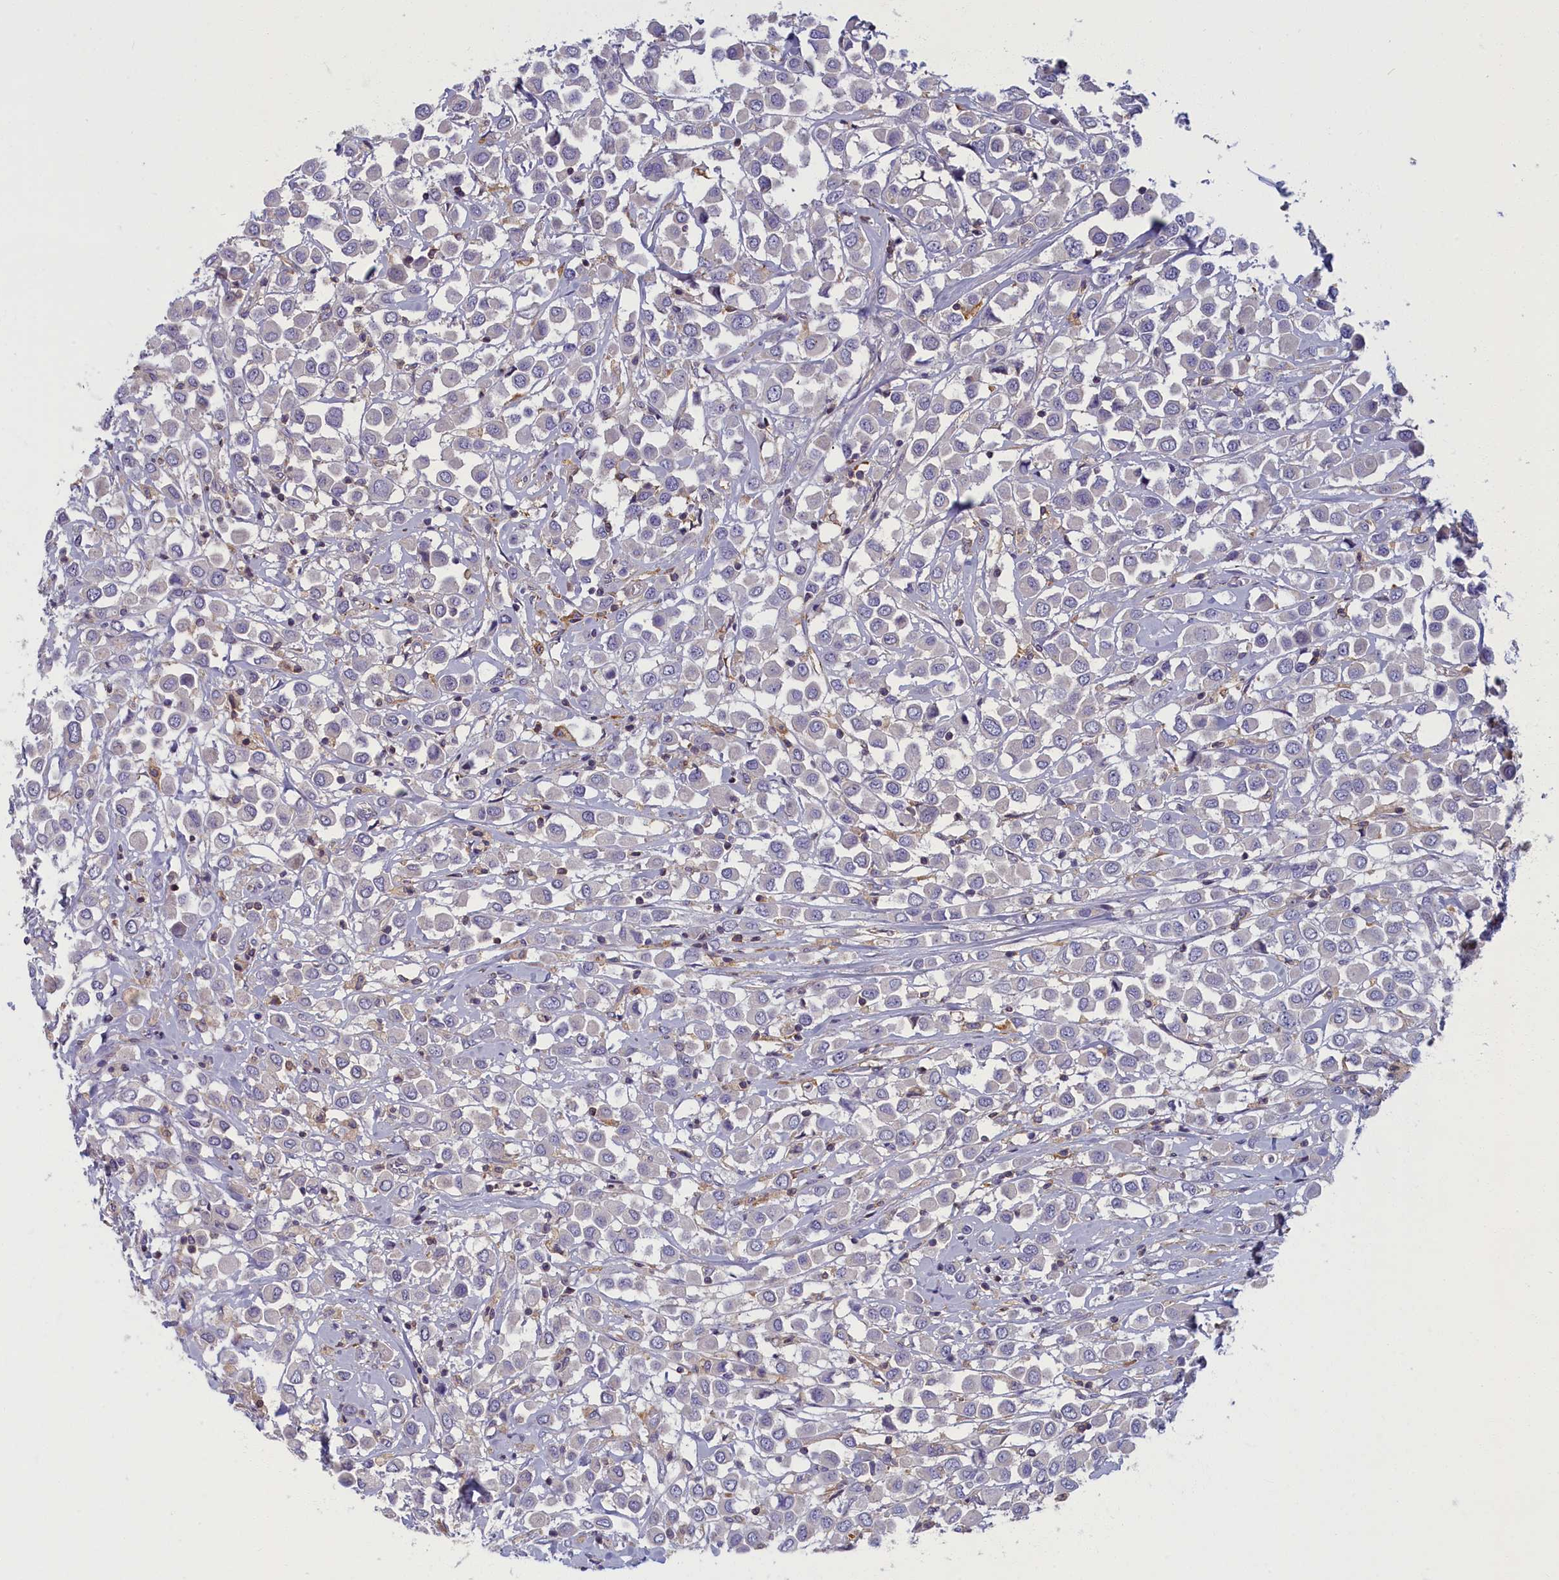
{"staining": {"intensity": "negative", "quantity": "none", "location": "none"}, "tissue": "breast cancer", "cell_type": "Tumor cells", "image_type": "cancer", "snomed": [{"axis": "morphology", "description": "Duct carcinoma"}, {"axis": "topography", "description": "Breast"}], "caption": "Breast cancer was stained to show a protein in brown. There is no significant staining in tumor cells. Nuclei are stained in blue.", "gene": "NOL10", "patient": {"sex": "female", "age": 61}}